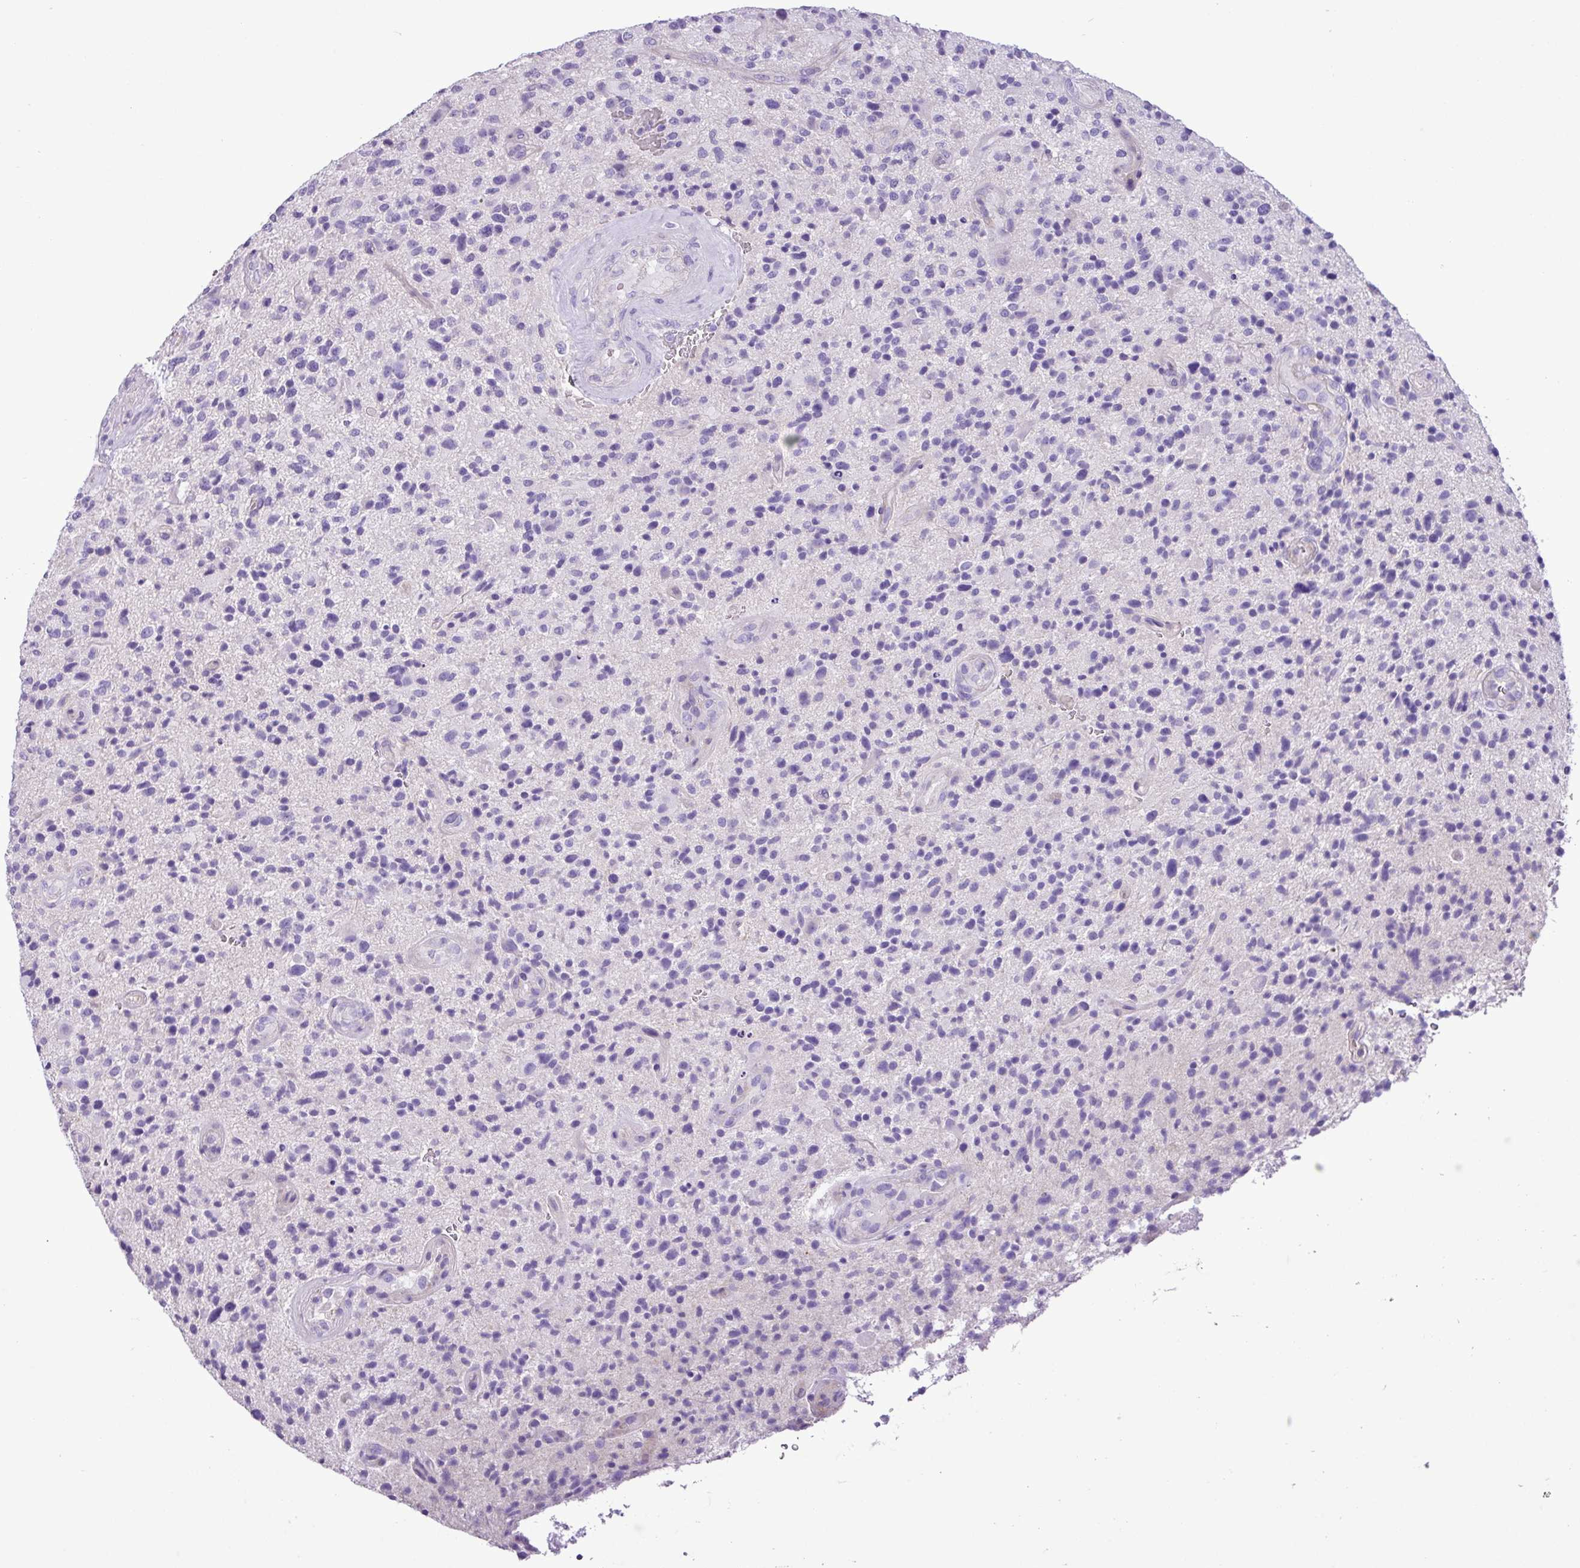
{"staining": {"intensity": "negative", "quantity": "none", "location": "none"}, "tissue": "glioma", "cell_type": "Tumor cells", "image_type": "cancer", "snomed": [{"axis": "morphology", "description": "Glioma, malignant, High grade"}, {"axis": "topography", "description": "Brain"}], "caption": "Immunohistochemical staining of glioma shows no significant expression in tumor cells.", "gene": "ZNF334", "patient": {"sex": "male", "age": 47}}